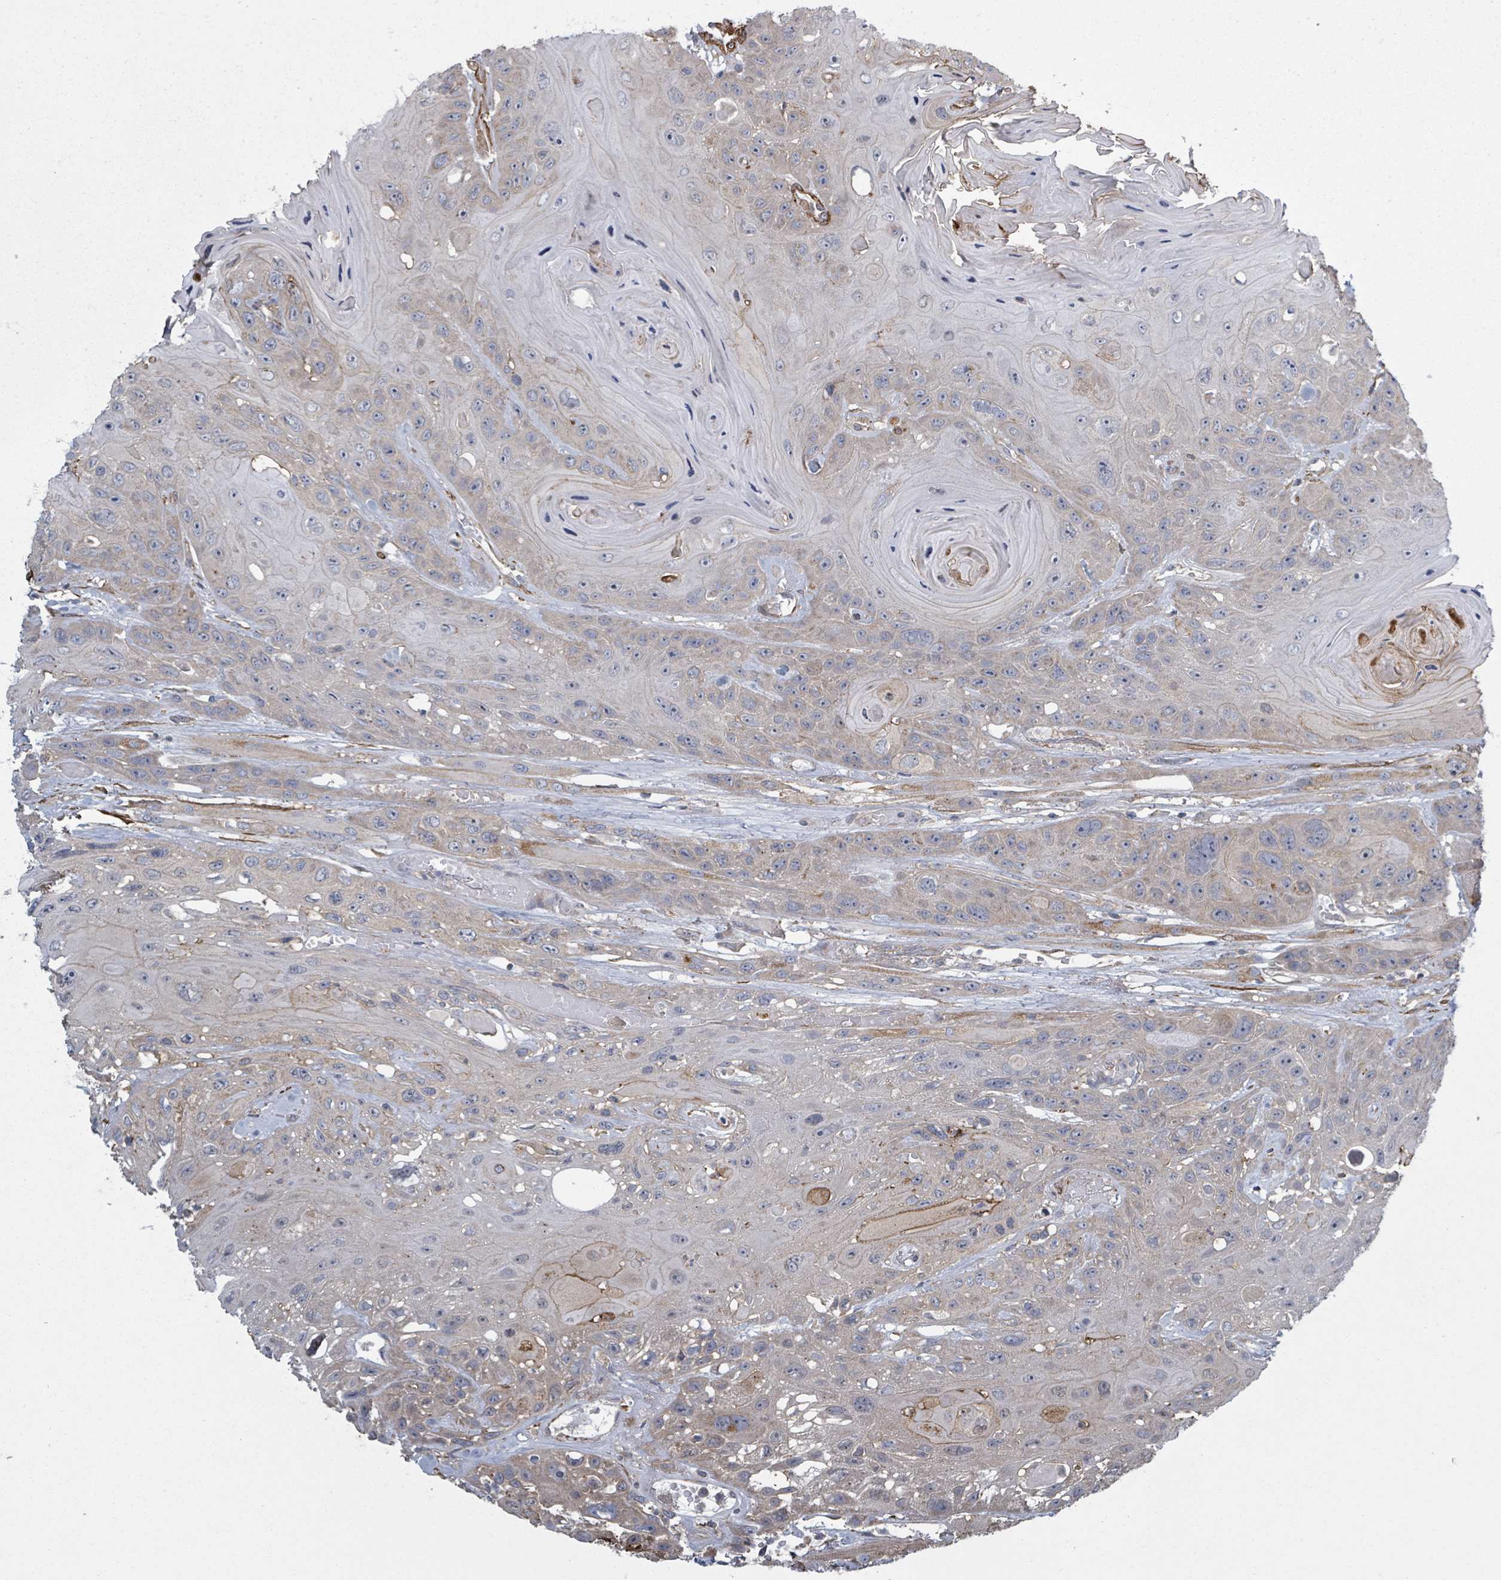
{"staining": {"intensity": "weak", "quantity": "25%-75%", "location": "cytoplasmic/membranous"}, "tissue": "head and neck cancer", "cell_type": "Tumor cells", "image_type": "cancer", "snomed": [{"axis": "morphology", "description": "Squamous cell carcinoma, NOS"}, {"axis": "topography", "description": "Head-Neck"}], "caption": "There is low levels of weak cytoplasmic/membranous expression in tumor cells of head and neck squamous cell carcinoma, as demonstrated by immunohistochemical staining (brown color).", "gene": "ADCK1", "patient": {"sex": "female", "age": 59}}